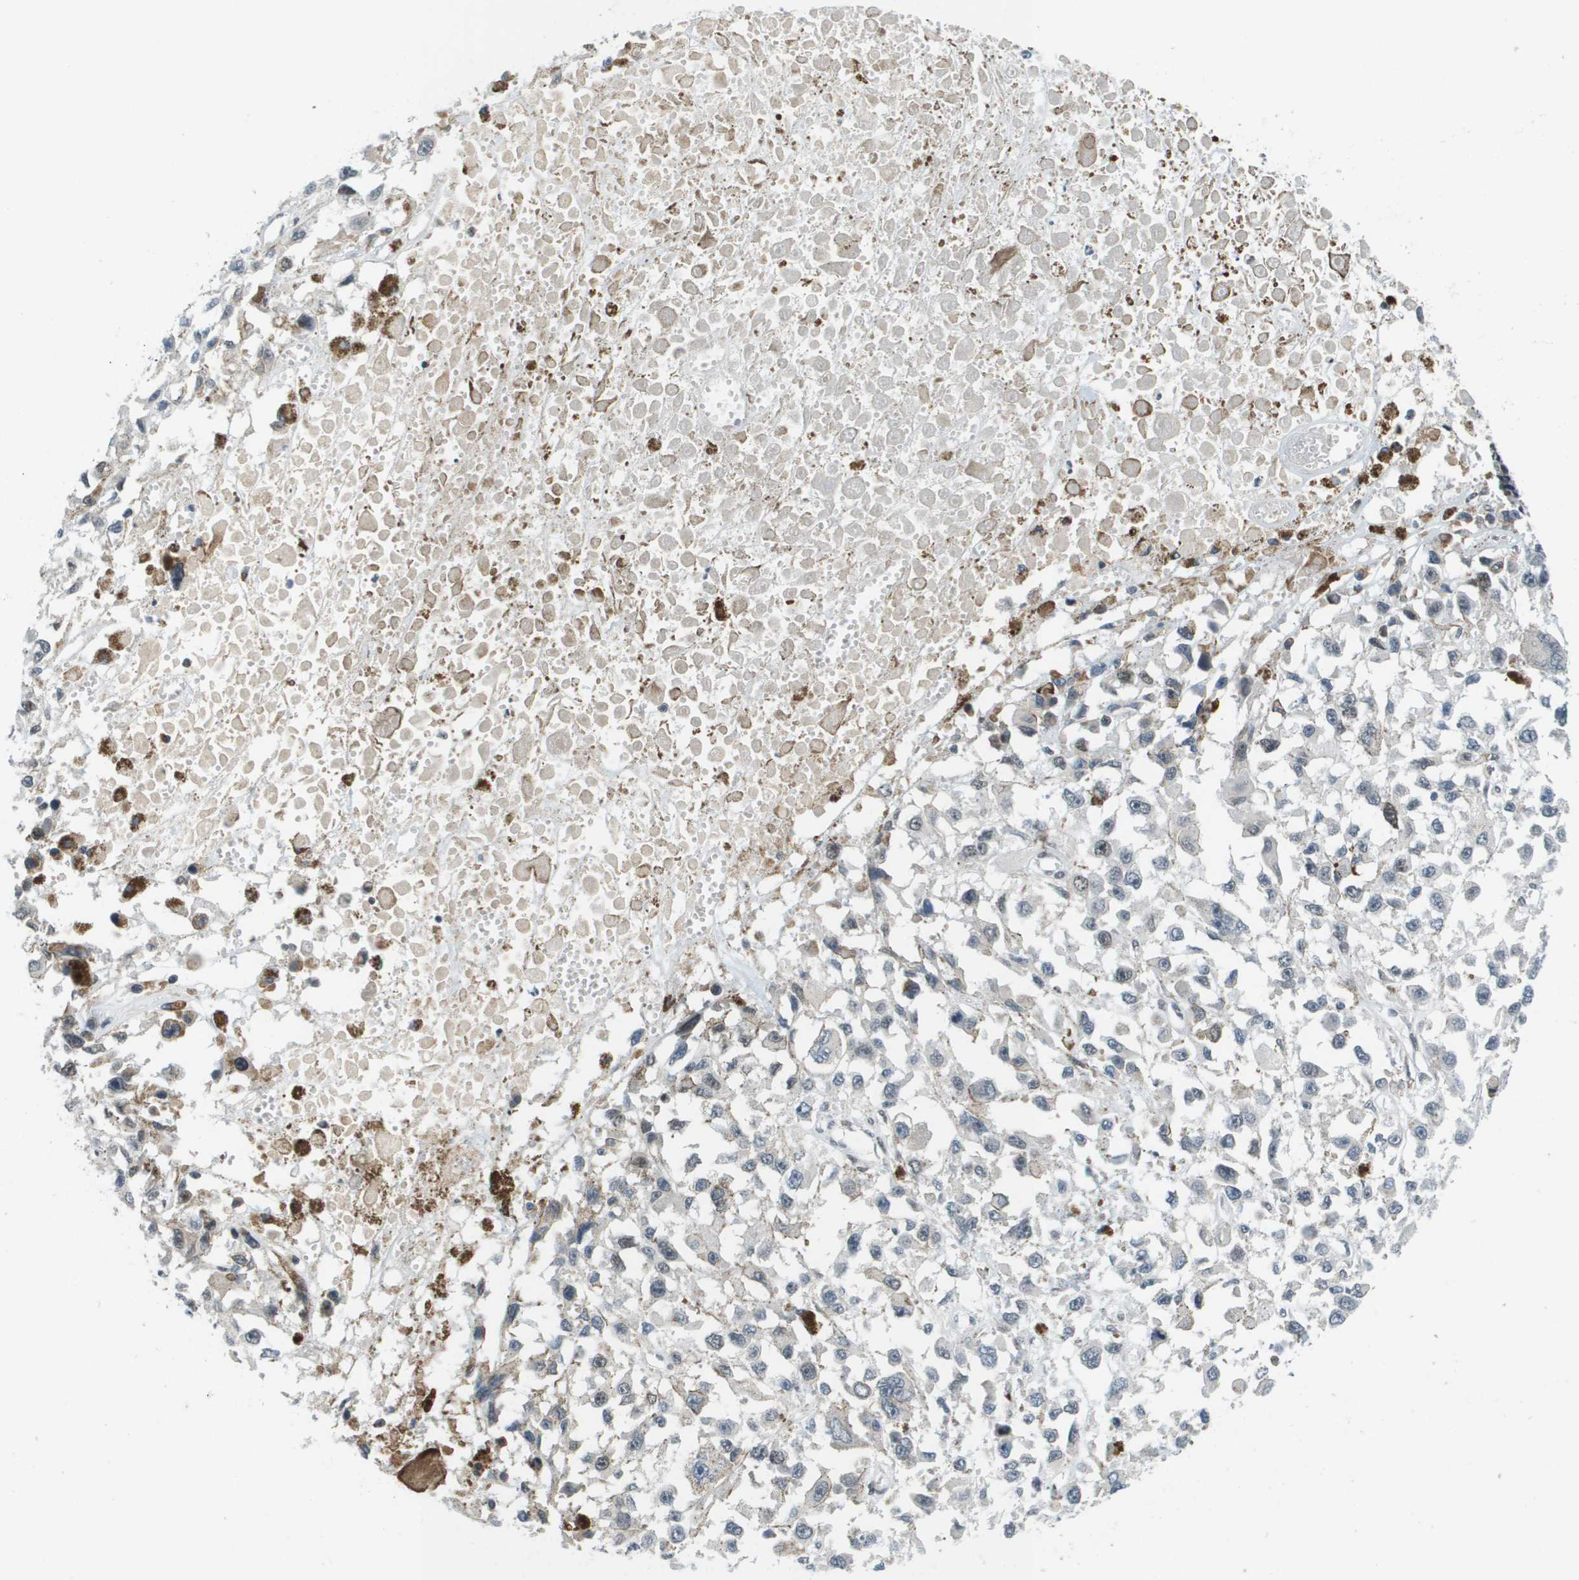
{"staining": {"intensity": "negative", "quantity": "none", "location": "none"}, "tissue": "melanoma", "cell_type": "Tumor cells", "image_type": "cancer", "snomed": [{"axis": "morphology", "description": "Malignant melanoma, Metastatic site"}, {"axis": "topography", "description": "Lymph node"}], "caption": "This is an immunohistochemistry (IHC) histopathology image of human melanoma. There is no expression in tumor cells.", "gene": "CBX5", "patient": {"sex": "male", "age": 59}}